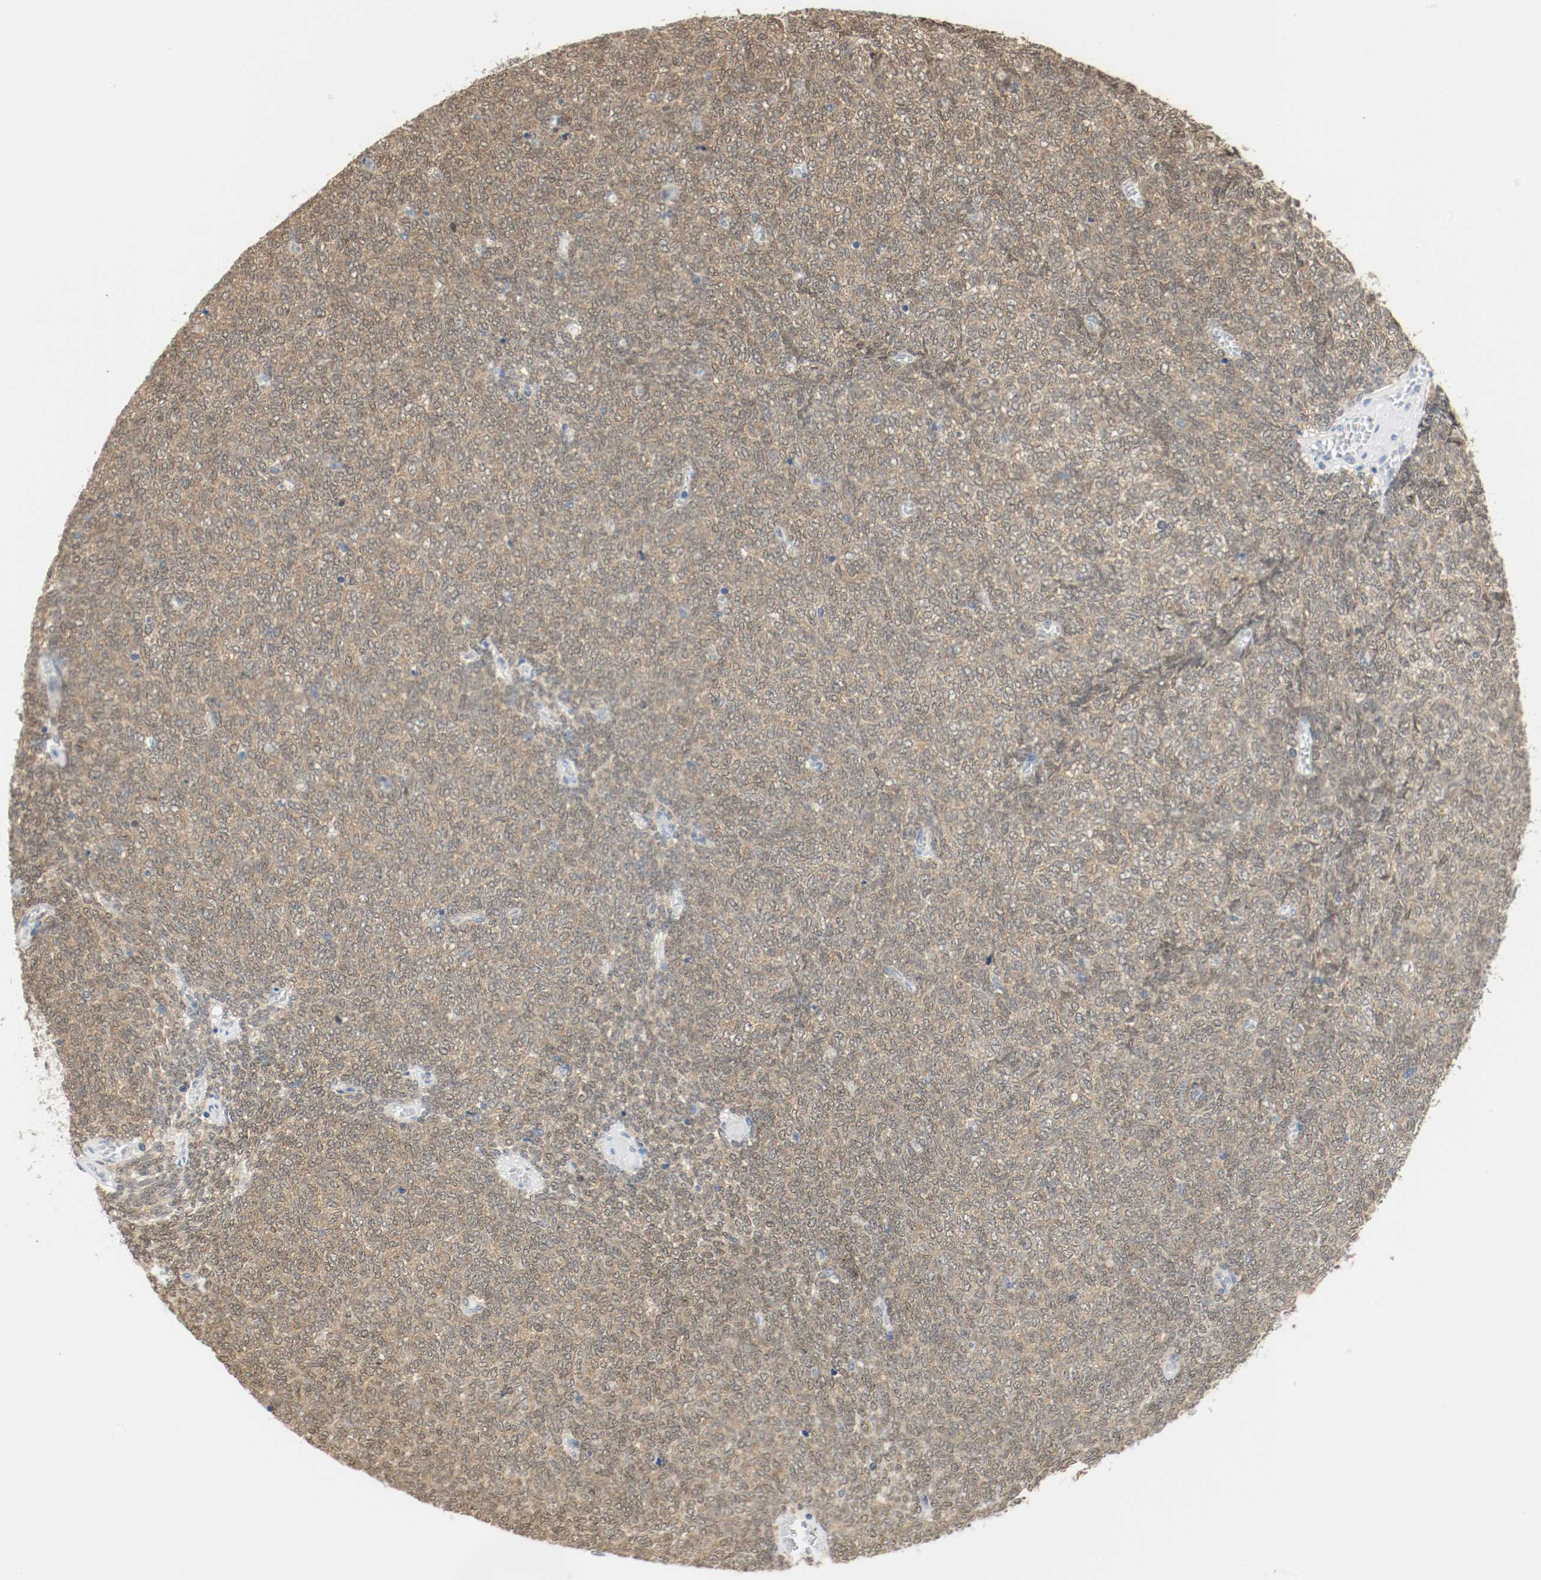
{"staining": {"intensity": "moderate", "quantity": ">75%", "location": "cytoplasmic/membranous,nuclear"}, "tissue": "renal cancer", "cell_type": "Tumor cells", "image_type": "cancer", "snomed": [{"axis": "morphology", "description": "Neoplasm, malignant, NOS"}, {"axis": "topography", "description": "Kidney"}], "caption": "Tumor cells display moderate cytoplasmic/membranous and nuclear staining in about >75% of cells in neoplasm (malignant) (renal). Immunohistochemistry stains the protein in brown and the nuclei are stained blue.", "gene": "PPME1", "patient": {"sex": "male", "age": 28}}